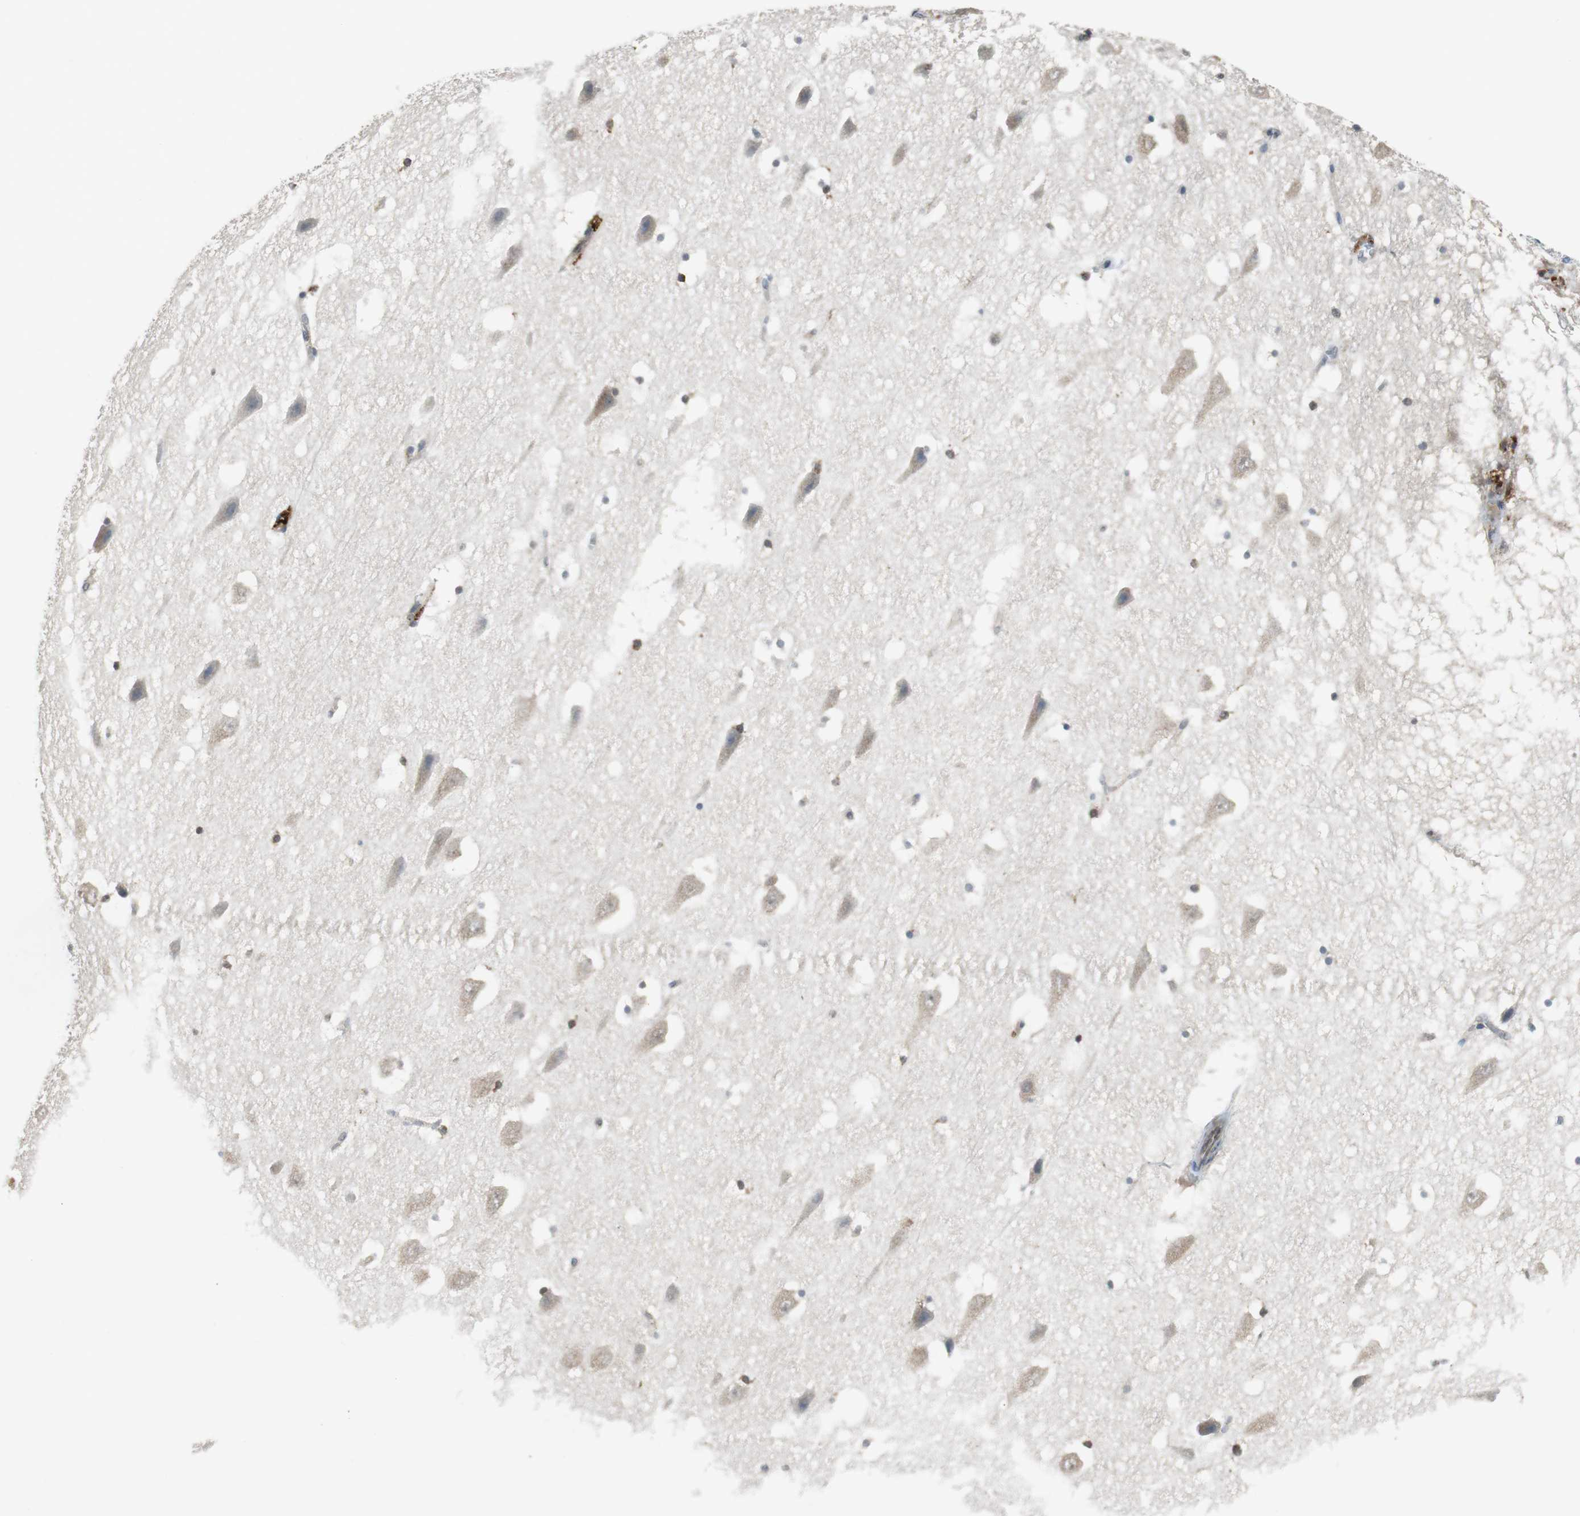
{"staining": {"intensity": "weak", "quantity": "<25%", "location": "cytoplasmic/membranous"}, "tissue": "hippocampus", "cell_type": "Glial cells", "image_type": "normal", "snomed": [{"axis": "morphology", "description": "Normal tissue, NOS"}, {"axis": "topography", "description": "Hippocampus"}], "caption": "Immunohistochemistry (IHC) photomicrograph of normal human hippocampus stained for a protein (brown), which demonstrates no expression in glial cells.", "gene": "NCK1", "patient": {"sex": "male", "age": 45}}